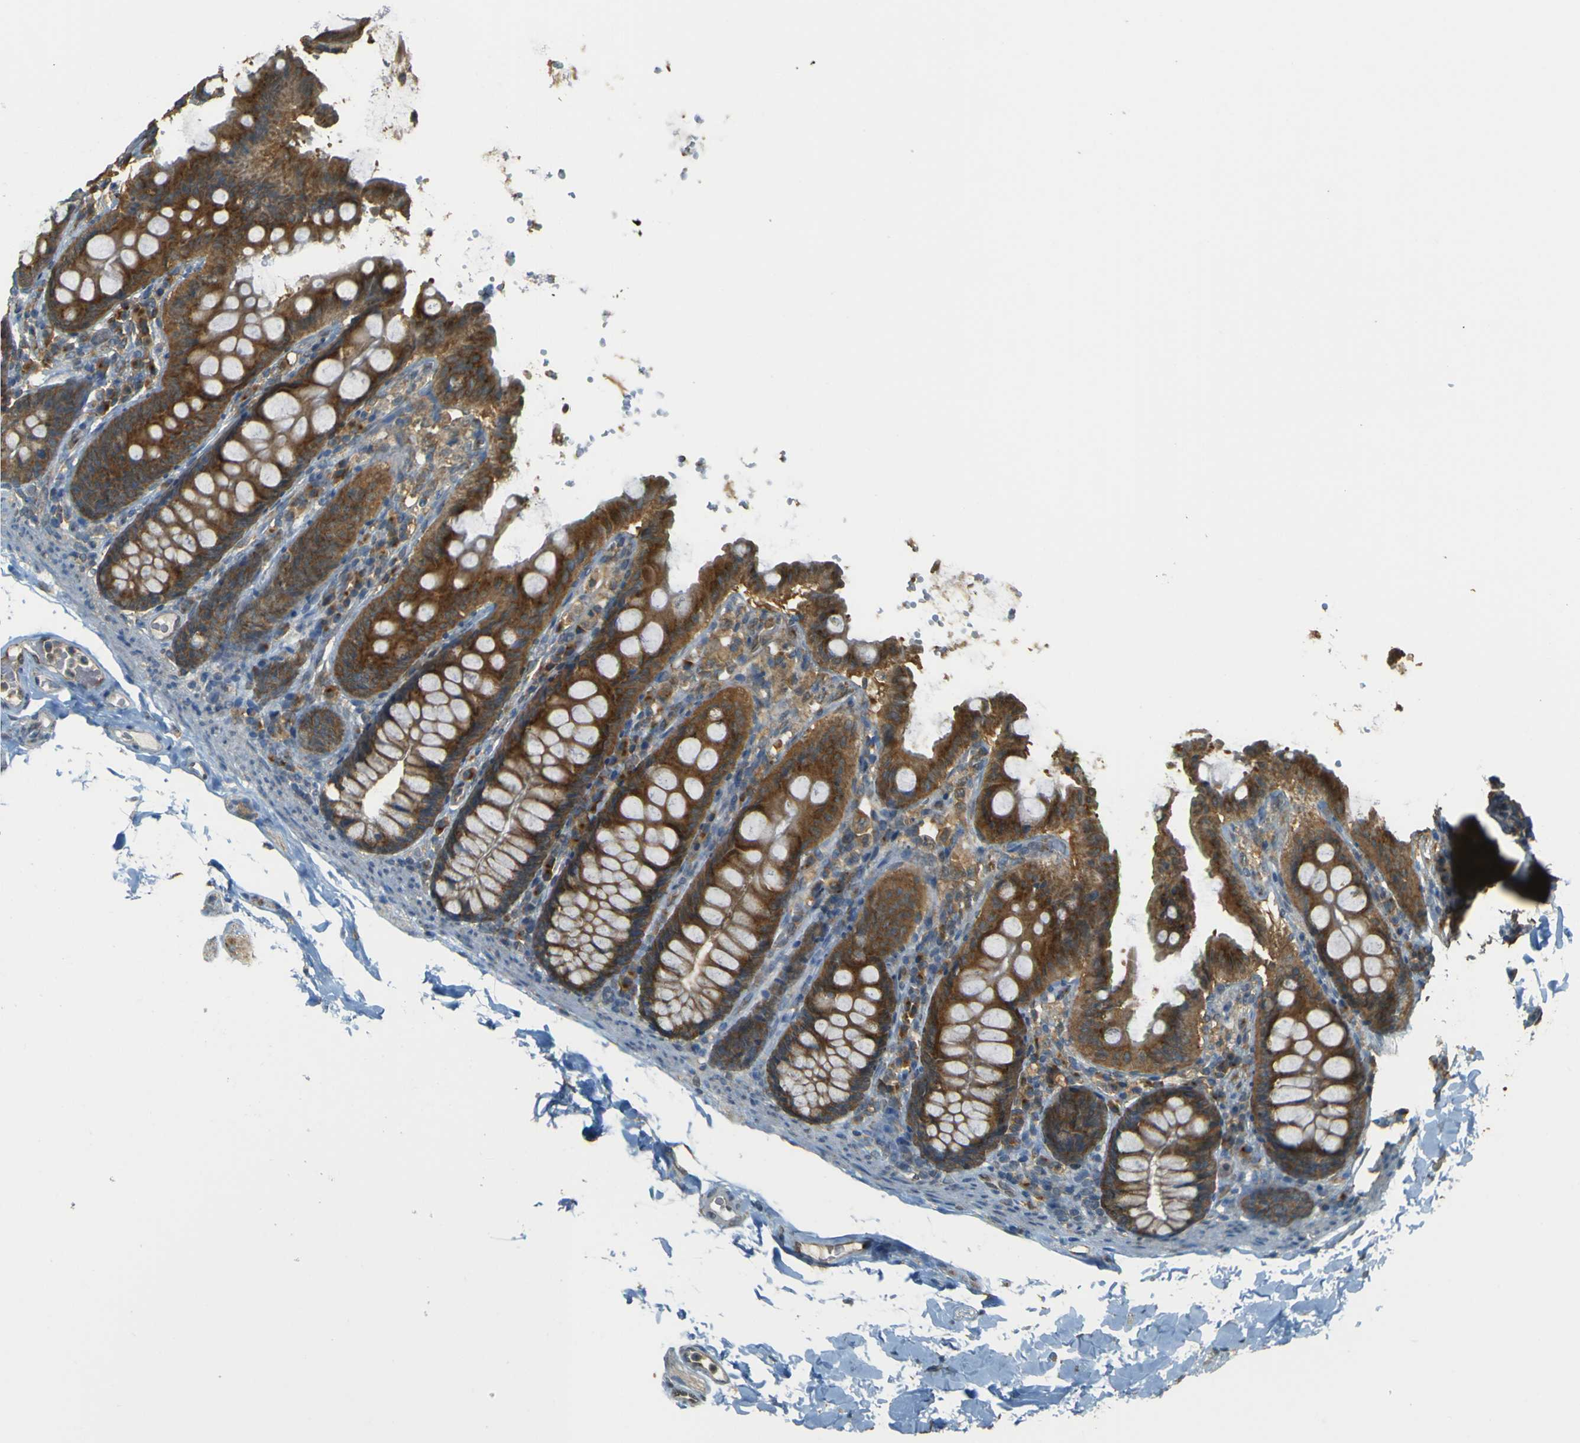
{"staining": {"intensity": "weak", "quantity": ">75%", "location": "cytoplasmic/membranous"}, "tissue": "colon", "cell_type": "Endothelial cells", "image_type": "normal", "snomed": [{"axis": "morphology", "description": "Normal tissue, NOS"}, {"axis": "topography", "description": "Colon"}], "caption": "Protein staining of benign colon reveals weak cytoplasmic/membranous positivity in approximately >75% of endothelial cells. The staining was performed using DAB, with brown indicating positive protein expression. Nuclei are stained blue with hematoxylin.", "gene": "GOLGA1", "patient": {"sex": "female", "age": 61}}